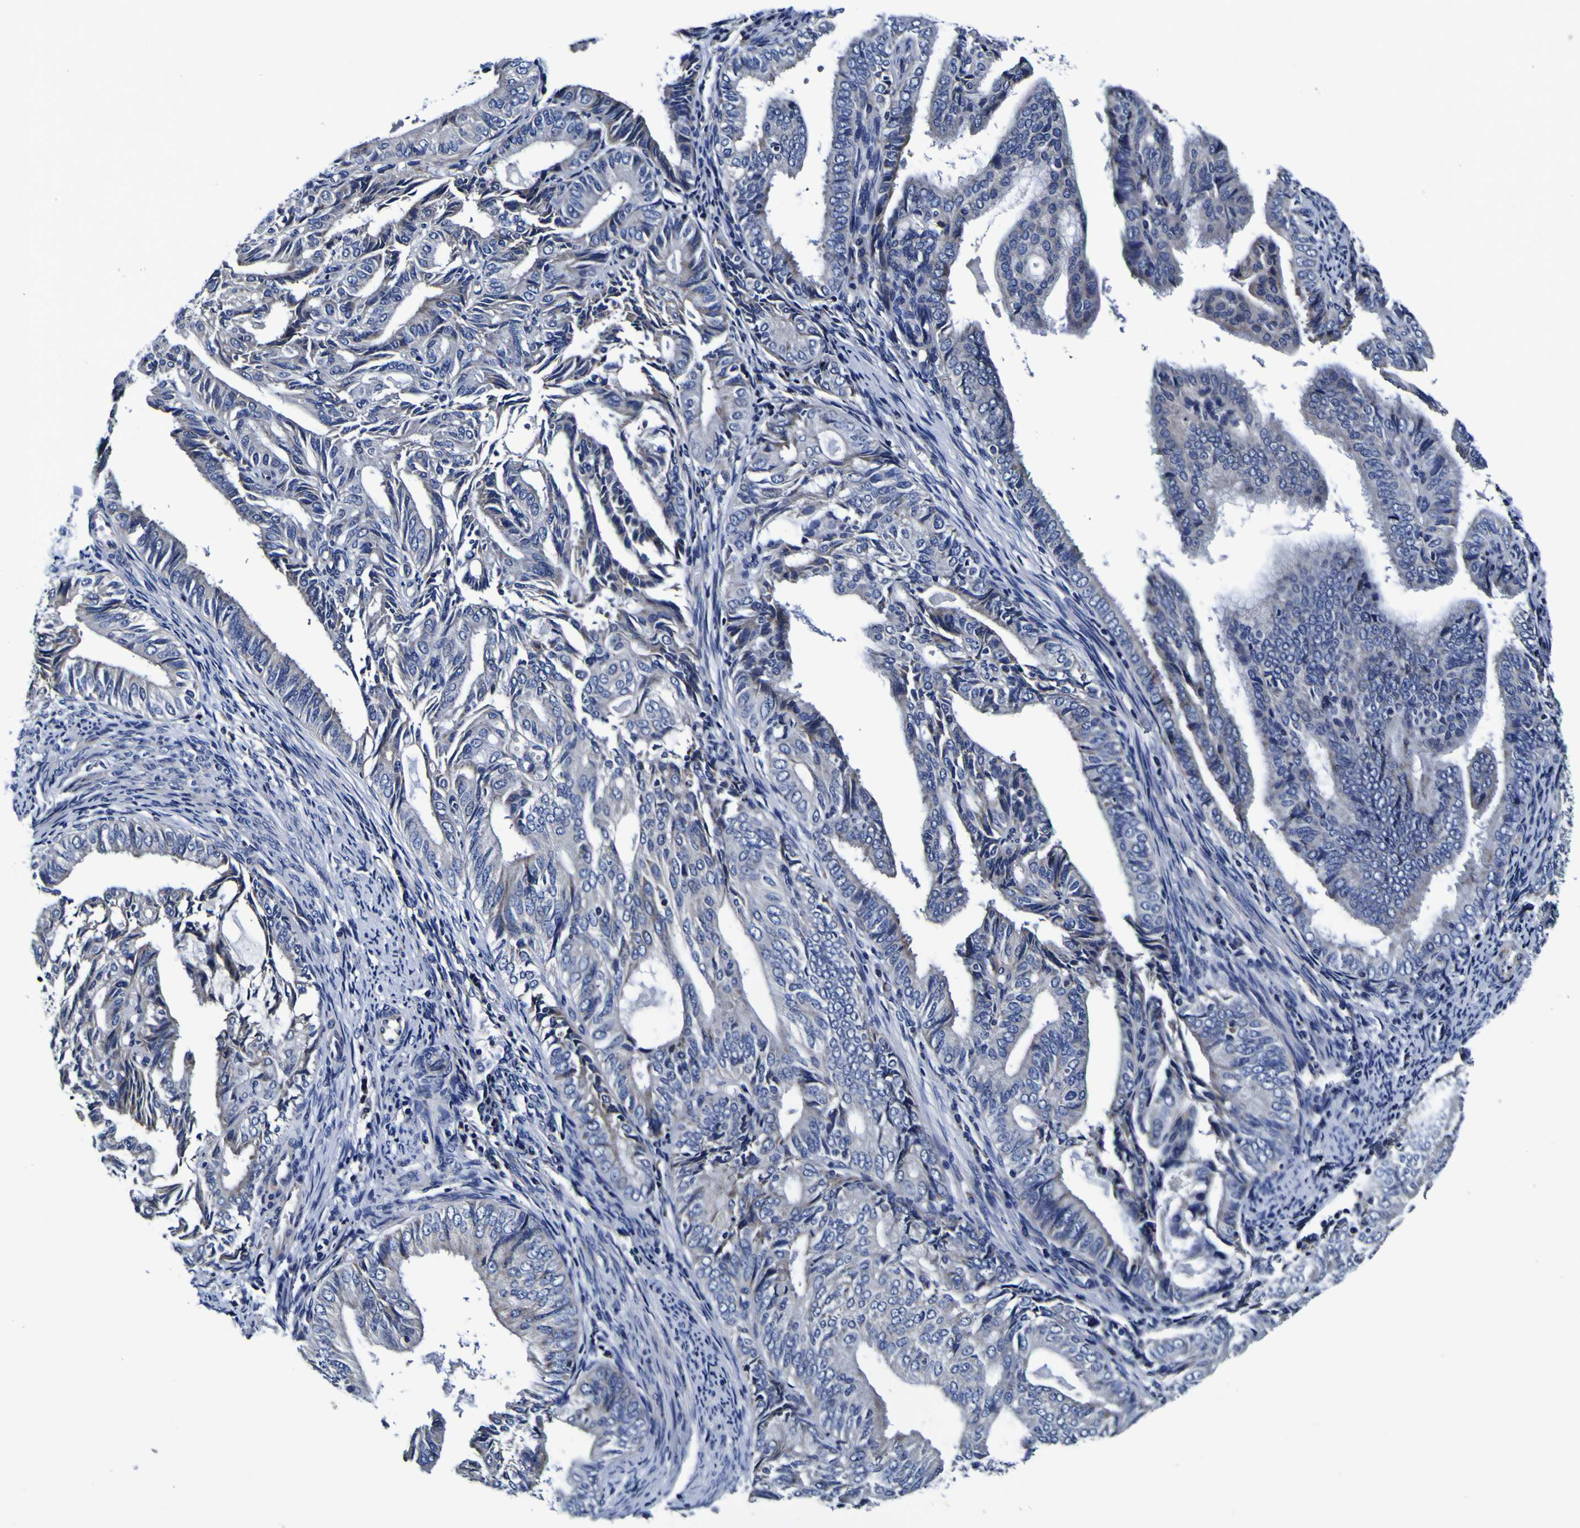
{"staining": {"intensity": "negative", "quantity": "none", "location": "none"}, "tissue": "endometrial cancer", "cell_type": "Tumor cells", "image_type": "cancer", "snomed": [{"axis": "morphology", "description": "Adenocarcinoma, NOS"}, {"axis": "topography", "description": "Endometrium"}], "caption": "An immunohistochemistry photomicrograph of adenocarcinoma (endometrial) is shown. There is no staining in tumor cells of adenocarcinoma (endometrial).", "gene": "PANK4", "patient": {"sex": "female", "age": 58}}